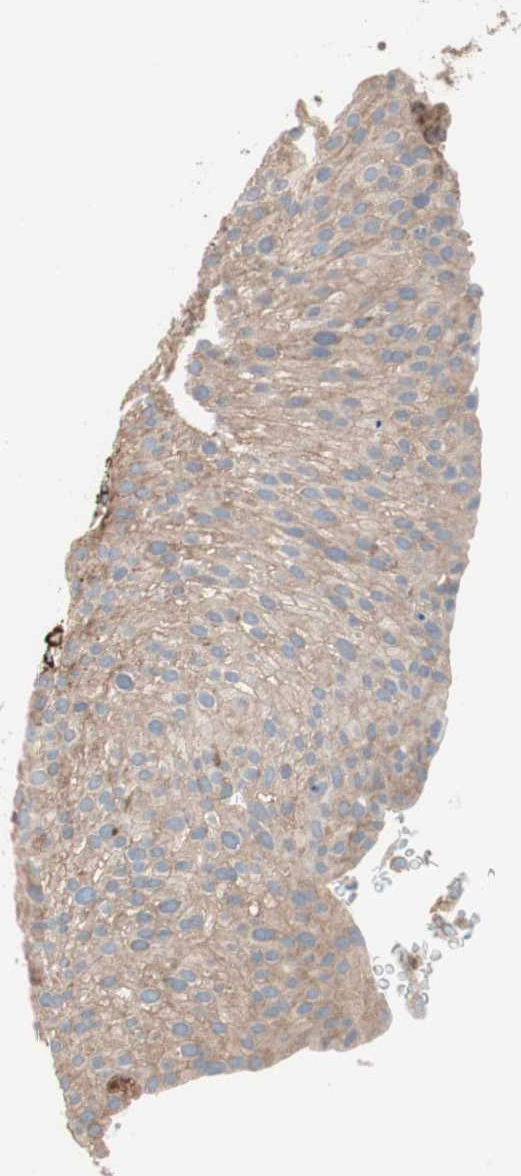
{"staining": {"intensity": "moderate", "quantity": ">75%", "location": "cytoplasmic/membranous"}, "tissue": "urothelial cancer", "cell_type": "Tumor cells", "image_type": "cancer", "snomed": [{"axis": "morphology", "description": "Urothelial carcinoma, Low grade"}, {"axis": "topography", "description": "Smooth muscle"}, {"axis": "topography", "description": "Urinary bladder"}], "caption": "The histopathology image exhibits staining of urothelial cancer, revealing moderate cytoplasmic/membranous protein expression (brown color) within tumor cells.", "gene": "GPSM2", "patient": {"sex": "male", "age": 60}}